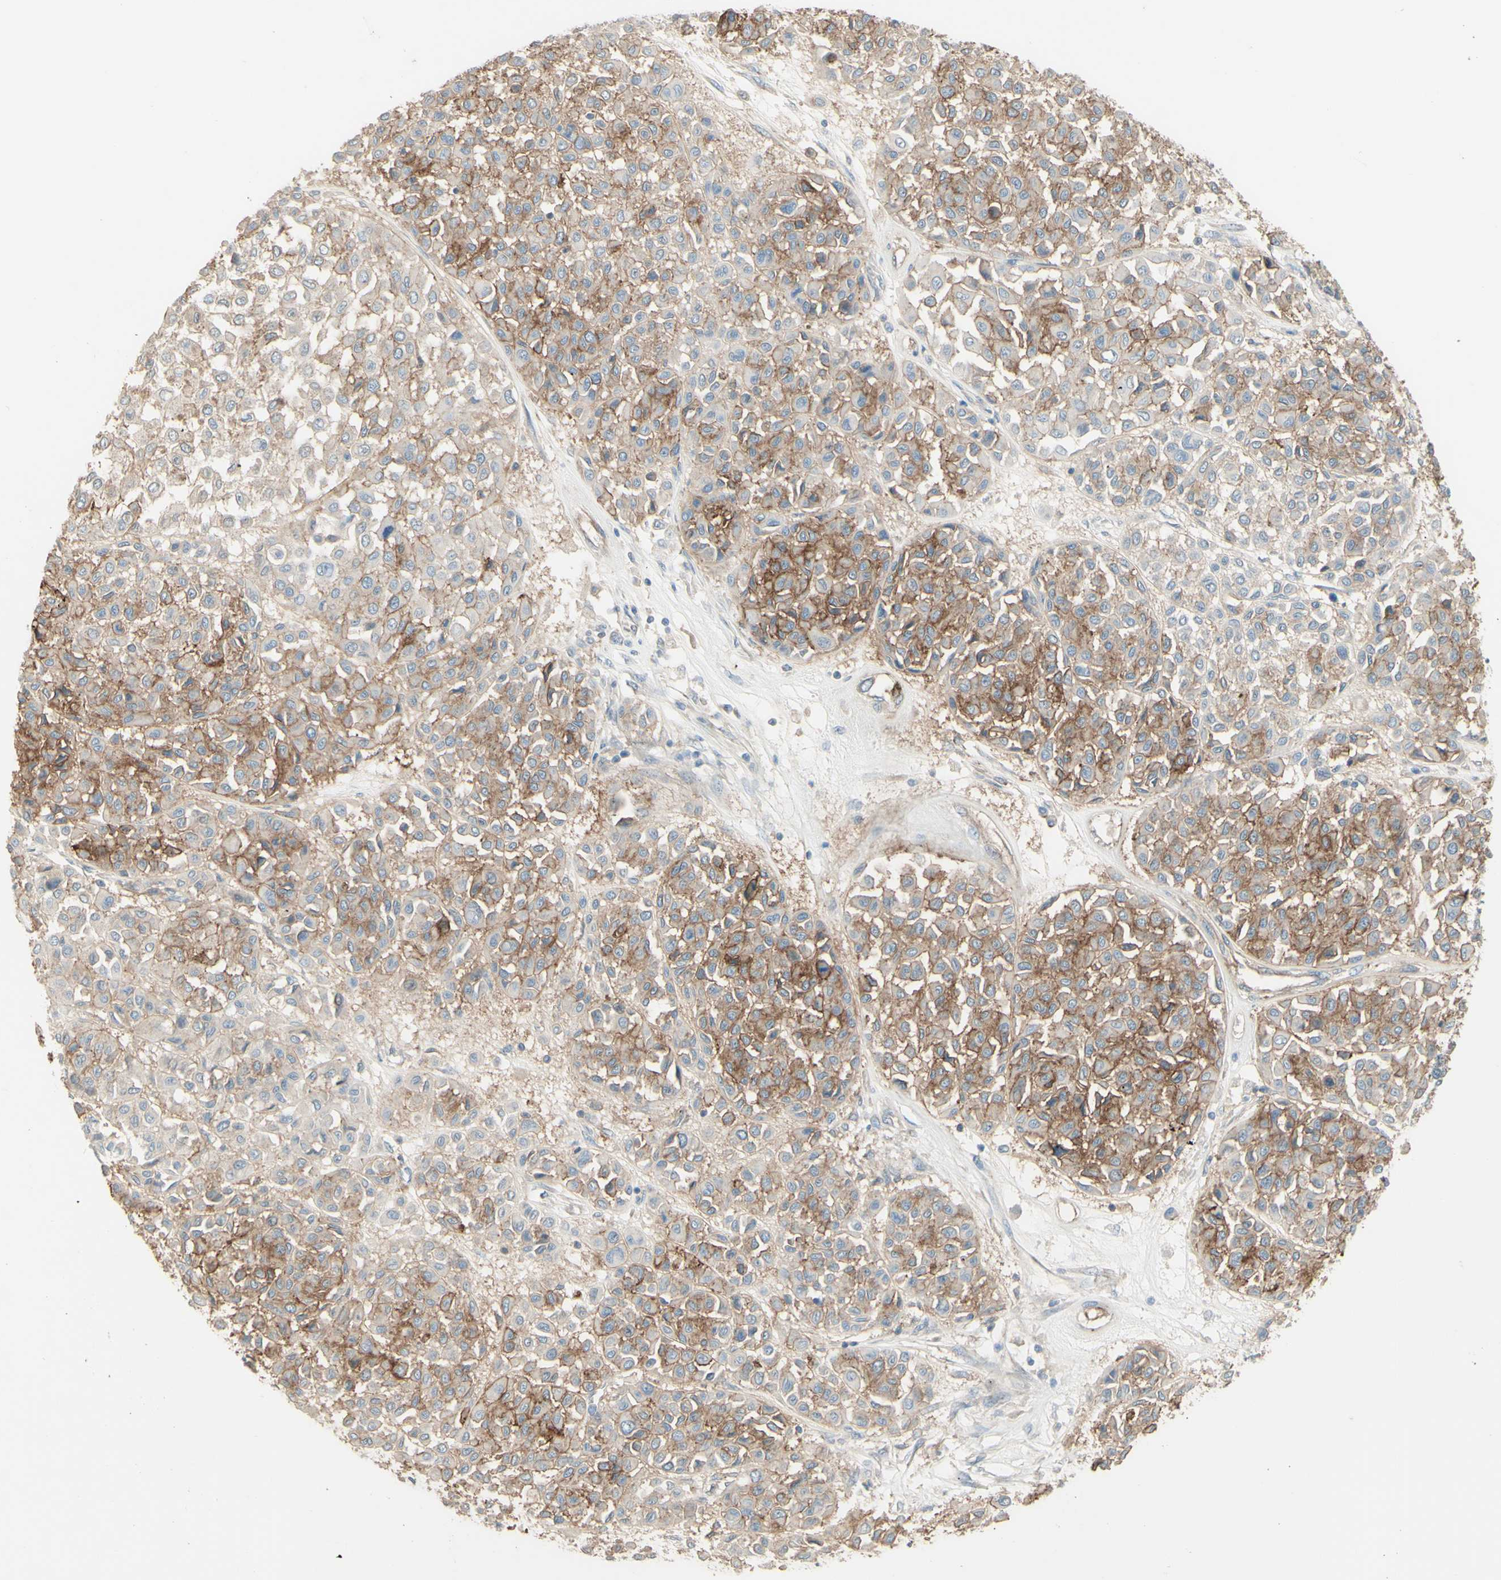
{"staining": {"intensity": "moderate", "quantity": ">75%", "location": "cytoplasmic/membranous"}, "tissue": "melanoma", "cell_type": "Tumor cells", "image_type": "cancer", "snomed": [{"axis": "morphology", "description": "Malignant melanoma, Metastatic site"}, {"axis": "topography", "description": "Soft tissue"}], "caption": "An image of malignant melanoma (metastatic site) stained for a protein demonstrates moderate cytoplasmic/membranous brown staining in tumor cells.", "gene": "RNF149", "patient": {"sex": "male", "age": 41}}